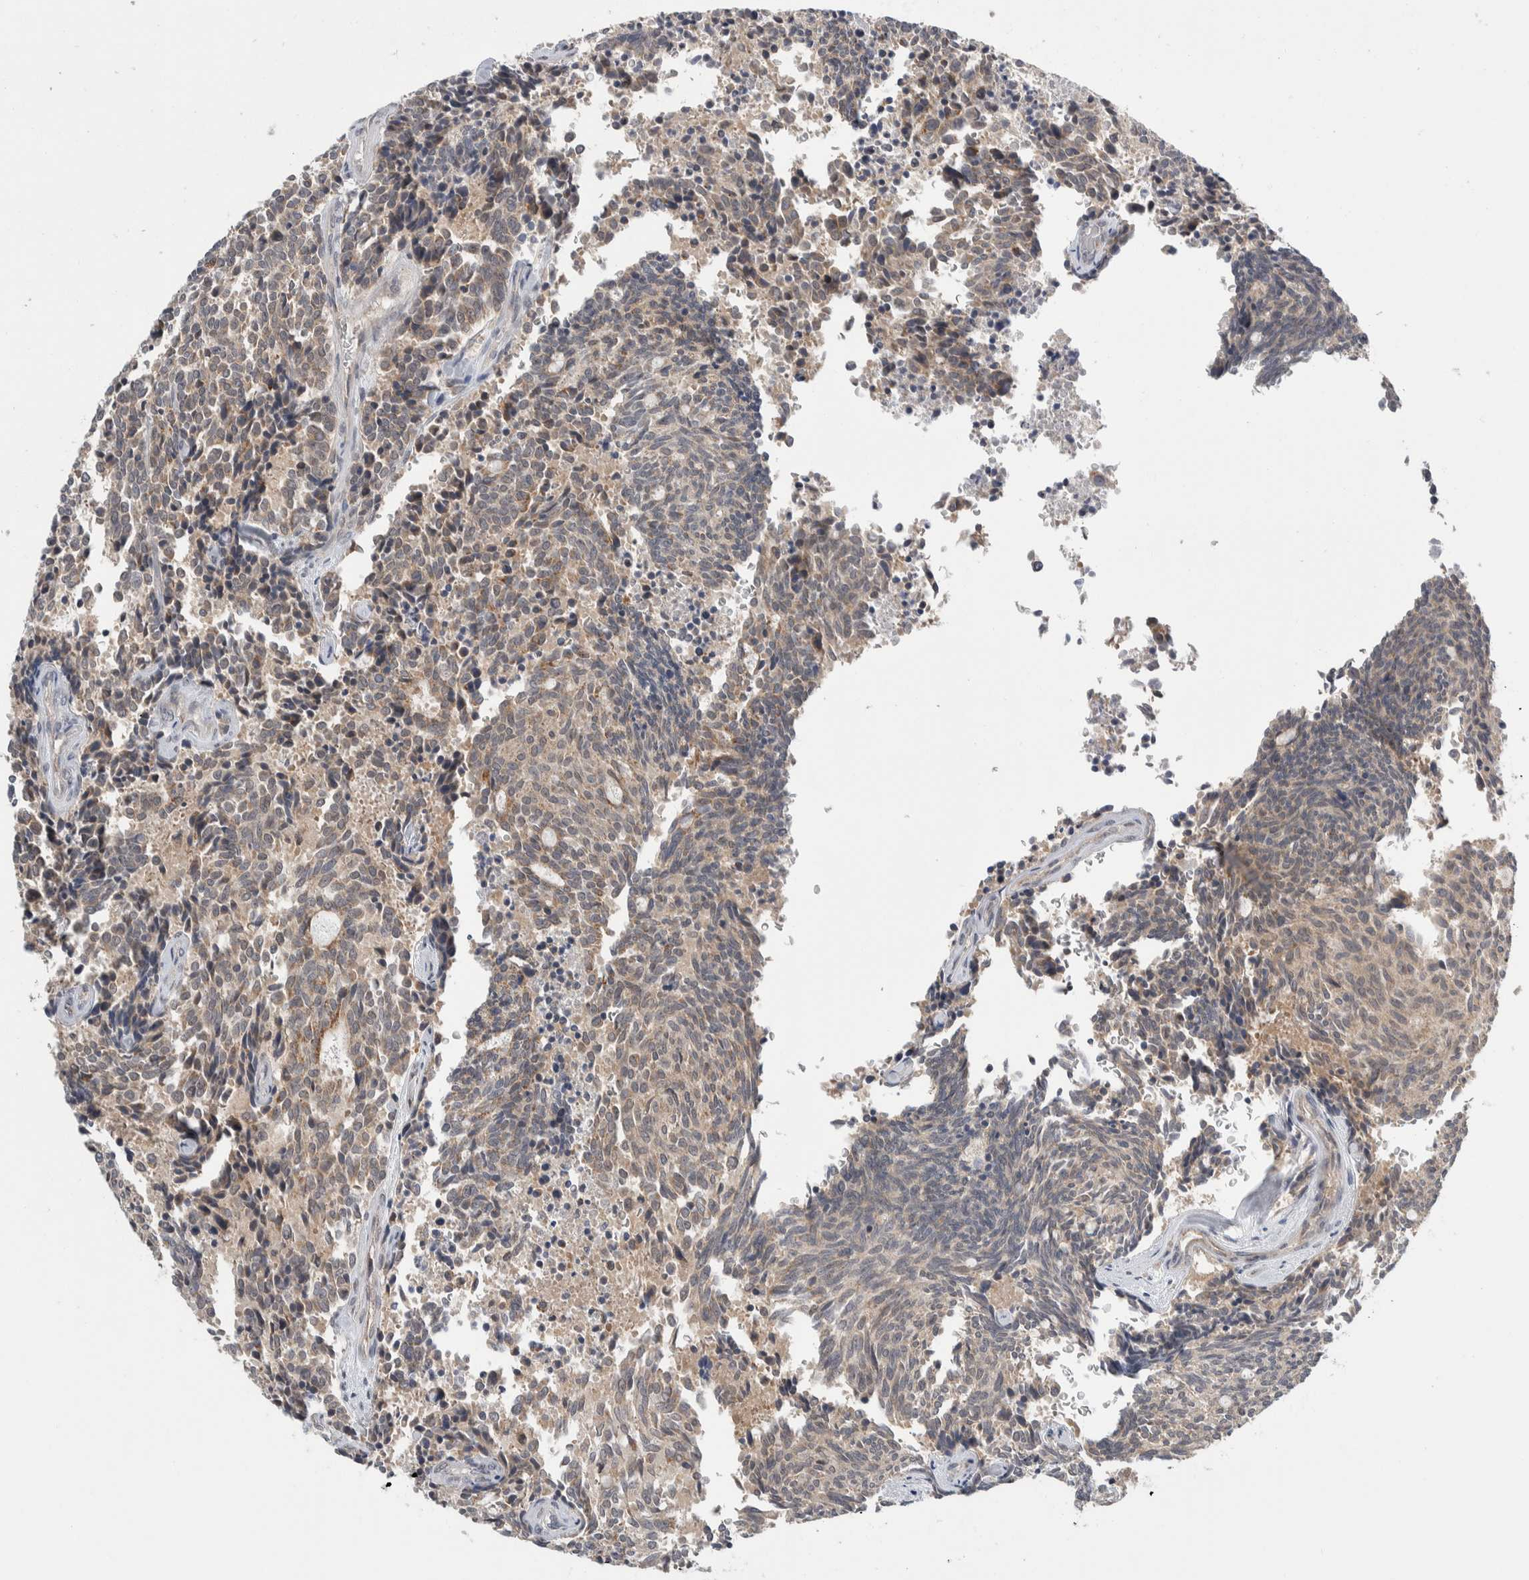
{"staining": {"intensity": "weak", "quantity": ">75%", "location": "cytoplasmic/membranous"}, "tissue": "carcinoid", "cell_type": "Tumor cells", "image_type": "cancer", "snomed": [{"axis": "morphology", "description": "Carcinoid, malignant, NOS"}, {"axis": "topography", "description": "Pancreas"}], "caption": "Carcinoid (malignant) was stained to show a protein in brown. There is low levels of weak cytoplasmic/membranous positivity in approximately >75% of tumor cells. Immunohistochemistry stains the protein of interest in brown and the nuclei are stained blue.", "gene": "SHPK", "patient": {"sex": "female", "age": 54}}